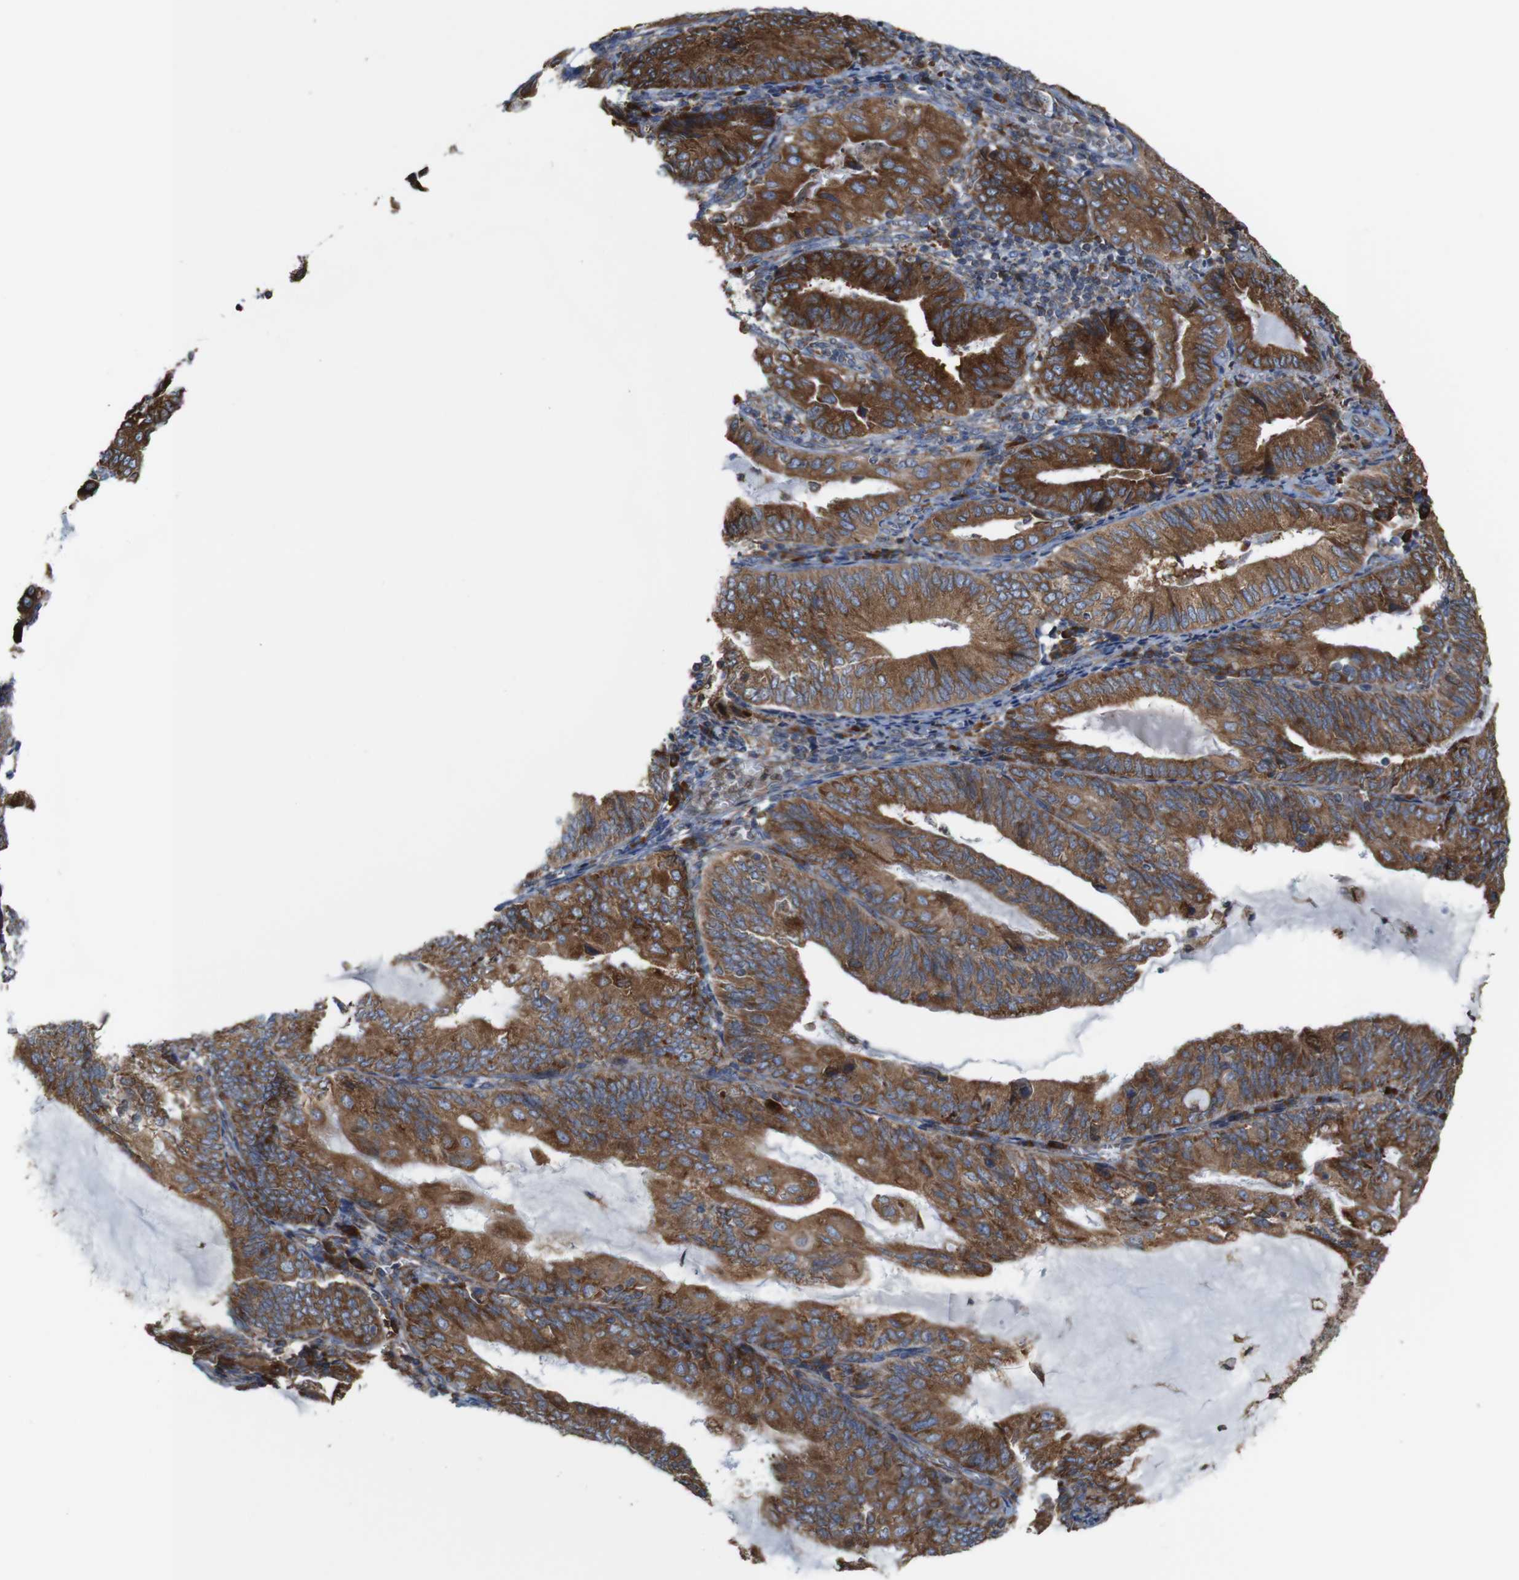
{"staining": {"intensity": "moderate", "quantity": ">75%", "location": "cytoplasmic/membranous"}, "tissue": "endometrial cancer", "cell_type": "Tumor cells", "image_type": "cancer", "snomed": [{"axis": "morphology", "description": "Adenocarcinoma, NOS"}, {"axis": "topography", "description": "Endometrium"}], "caption": "The image displays immunohistochemical staining of endometrial cancer (adenocarcinoma). There is moderate cytoplasmic/membranous staining is appreciated in about >75% of tumor cells.", "gene": "UGGT1", "patient": {"sex": "female", "age": 81}}